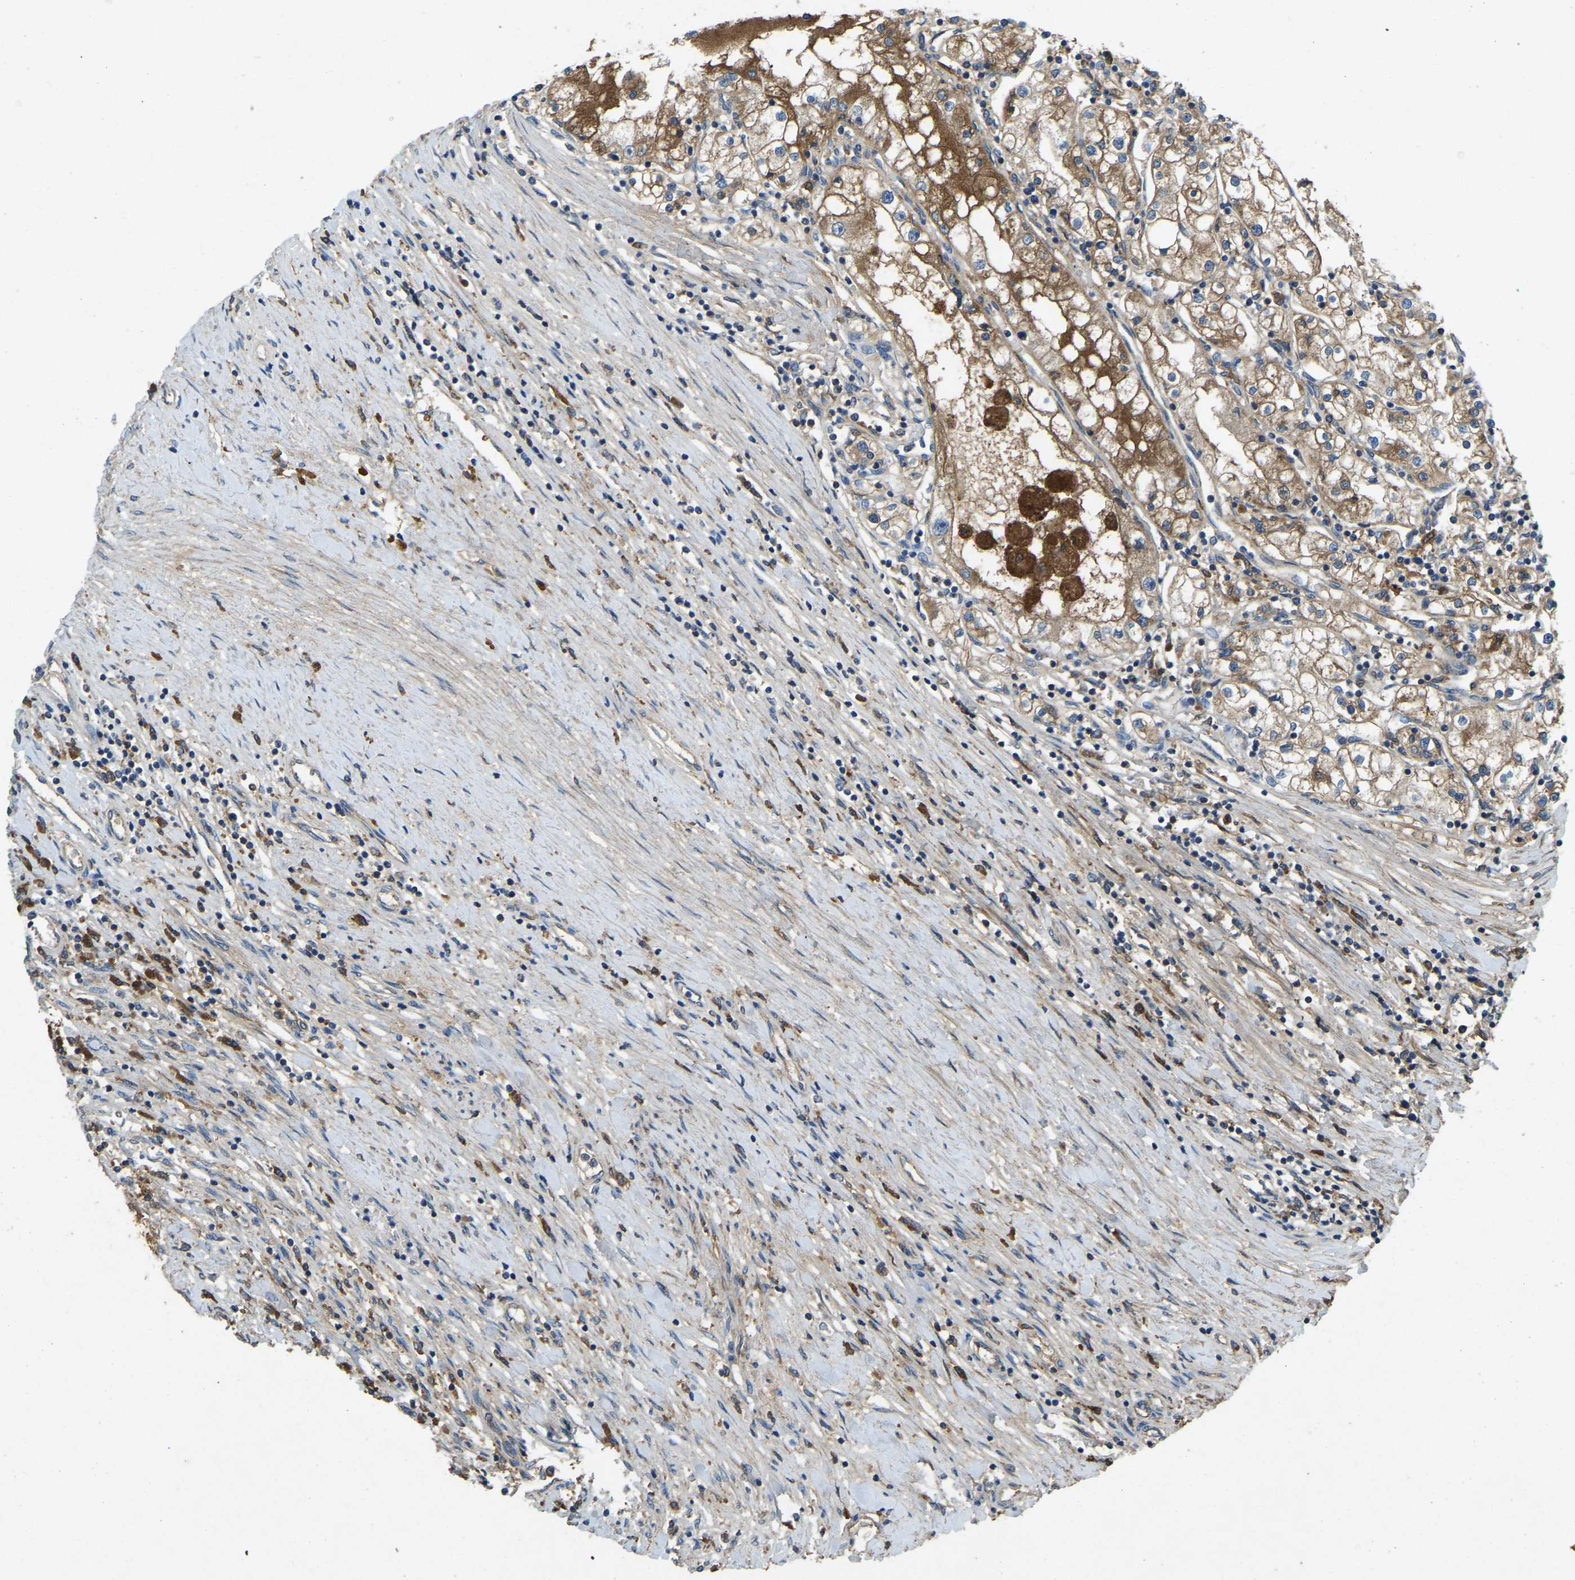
{"staining": {"intensity": "moderate", "quantity": ">75%", "location": "cytoplasmic/membranous"}, "tissue": "renal cancer", "cell_type": "Tumor cells", "image_type": "cancer", "snomed": [{"axis": "morphology", "description": "Adenocarcinoma, NOS"}, {"axis": "topography", "description": "Kidney"}], "caption": "Immunohistochemical staining of renal cancer demonstrates moderate cytoplasmic/membranous protein staining in approximately >75% of tumor cells. The protein of interest is stained brown, and the nuclei are stained in blue (DAB (3,3'-diaminobenzidine) IHC with brightfield microscopy, high magnification).", "gene": "ATP8B1", "patient": {"sex": "male", "age": 68}}